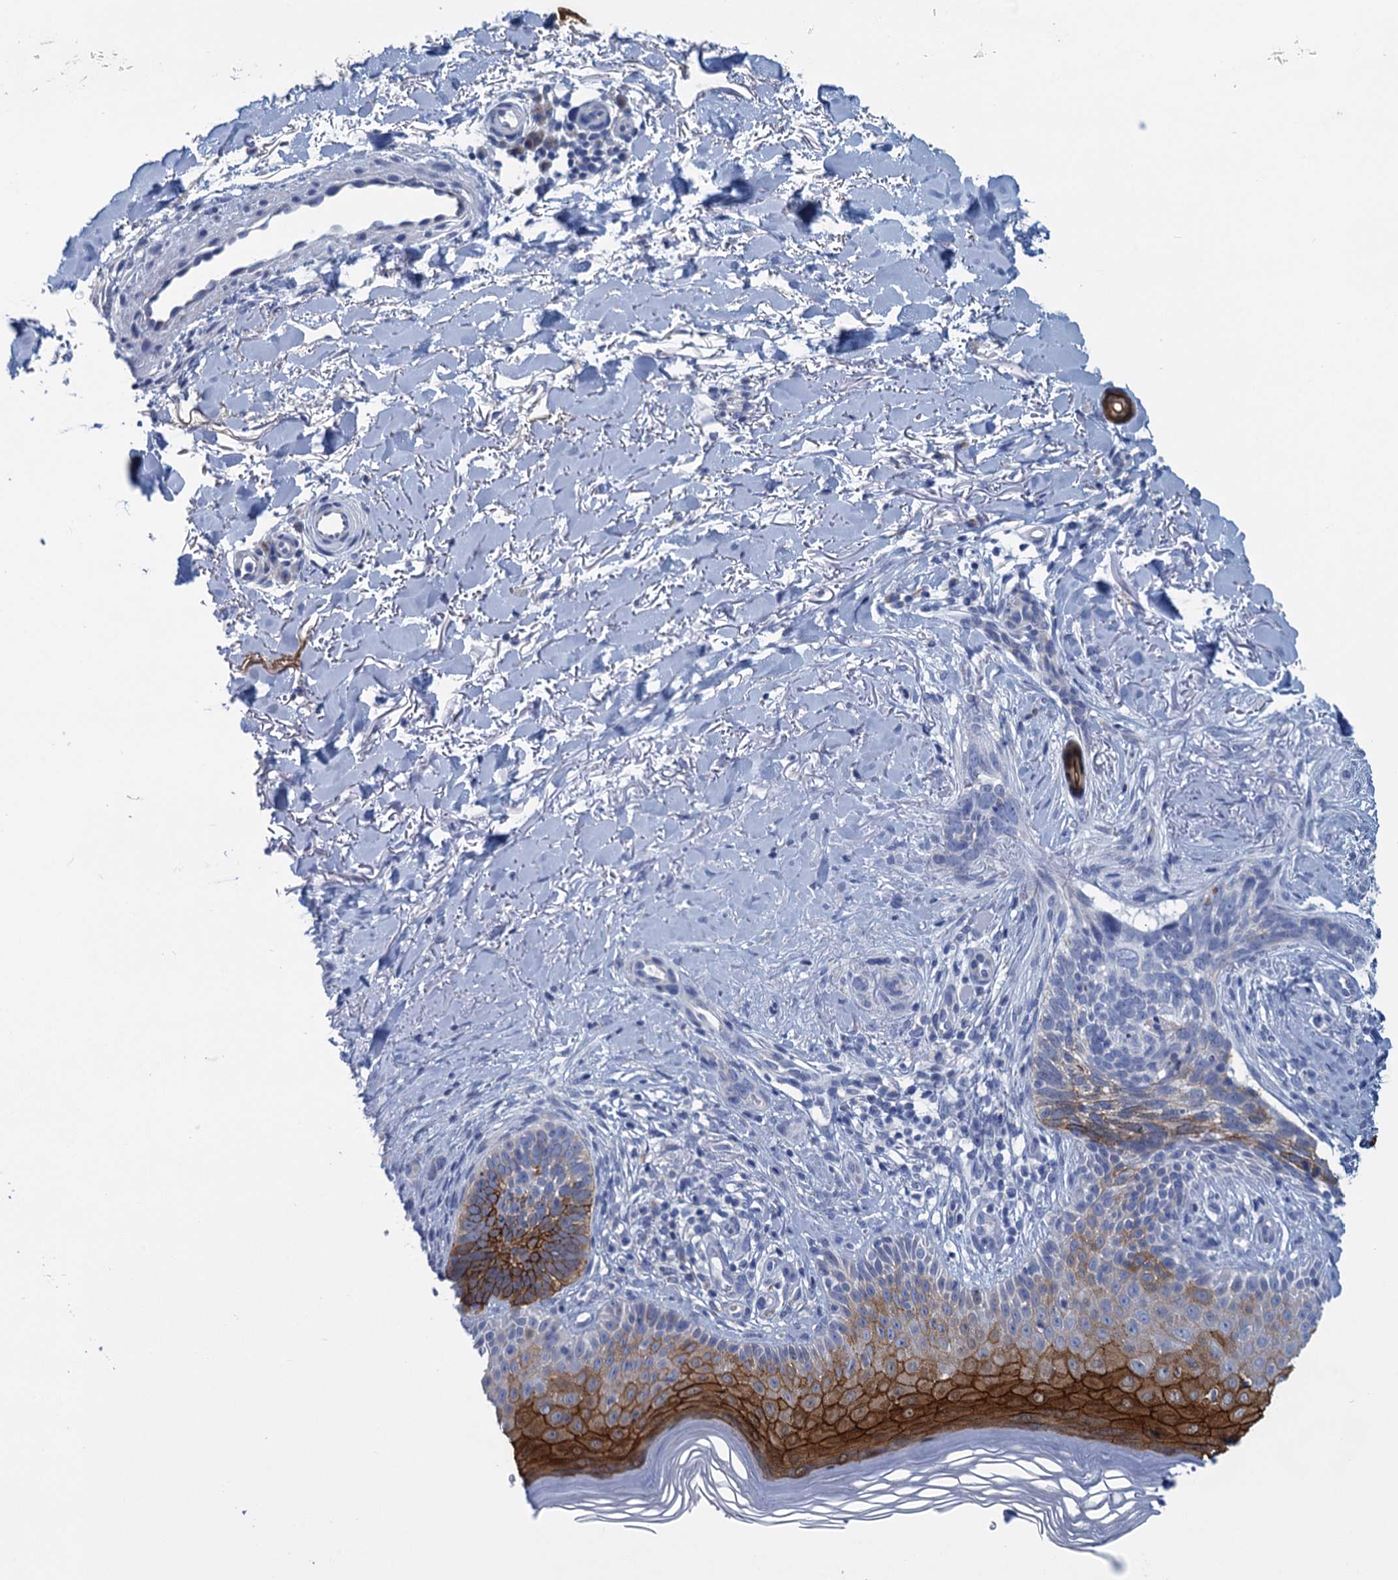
{"staining": {"intensity": "strong", "quantity": "<25%", "location": "cytoplasmic/membranous"}, "tissue": "skin cancer", "cell_type": "Tumor cells", "image_type": "cancer", "snomed": [{"axis": "morphology", "description": "Normal tissue, NOS"}, {"axis": "morphology", "description": "Basal cell carcinoma"}, {"axis": "topography", "description": "Skin"}], "caption": "Tumor cells display medium levels of strong cytoplasmic/membranous staining in approximately <25% of cells in human skin cancer.", "gene": "SCEL", "patient": {"sex": "female", "age": 67}}